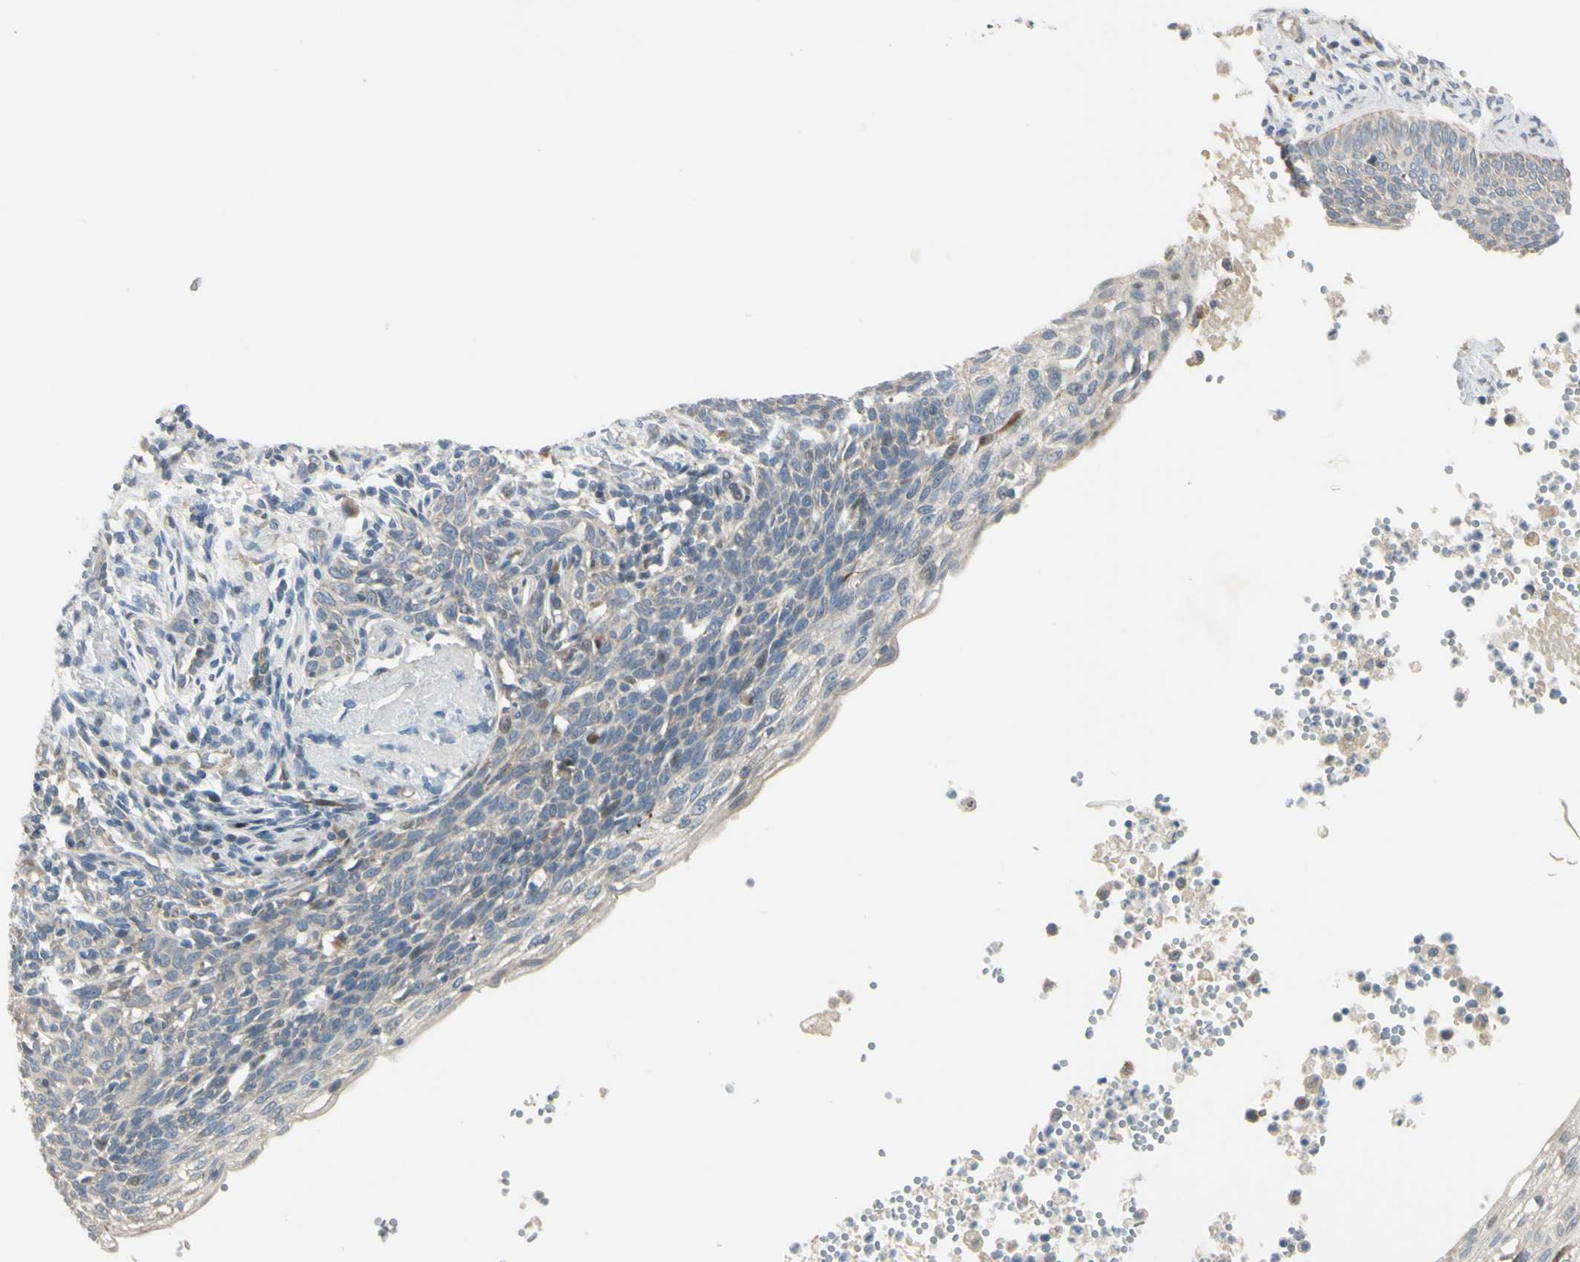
{"staining": {"intensity": "negative", "quantity": "none", "location": "none"}, "tissue": "skin cancer", "cell_type": "Tumor cells", "image_type": "cancer", "snomed": [{"axis": "morphology", "description": "Normal tissue, NOS"}, {"axis": "morphology", "description": "Basal cell carcinoma"}, {"axis": "topography", "description": "Skin"}], "caption": "This is an immunohistochemistry histopathology image of human skin basal cell carcinoma. There is no positivity in tumor cells.", "gene": "NDFIP1", "patient": {"sex": "male", "age": 87}}